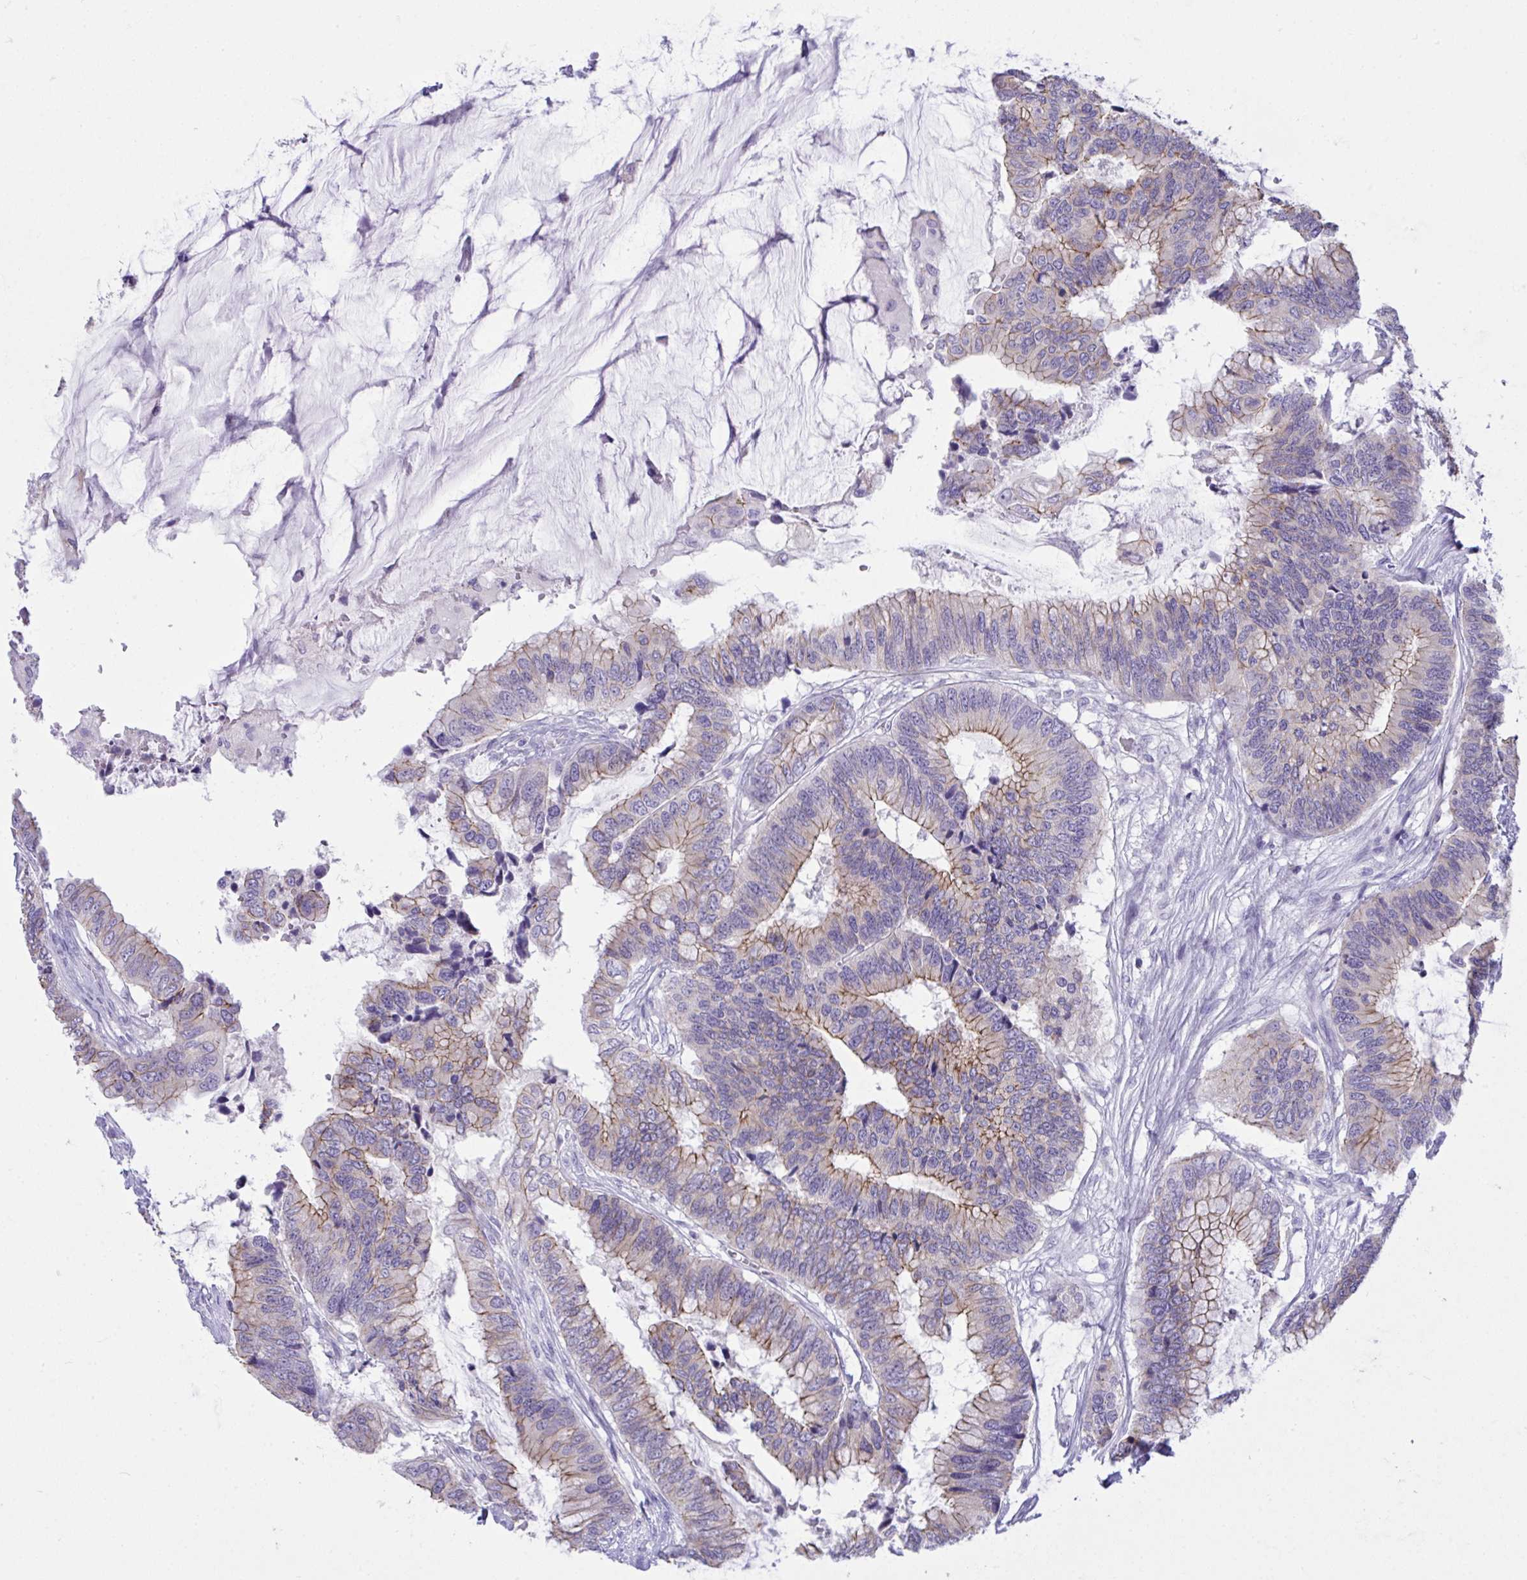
{"staining": {"intensity": "weak", "quantity": "<25%", "location": "cytoplasmic/membranous"}, "tissue": "colorectal cancer", "cell_type": "Tumor cells", "image_type": "cancer", "snomed": [{"axis": "morphology", "description": "Adenocarcinoma, NOS"}, {"axis": "topography", "description": "Rectum"}], "caption": "Immunohistochemistry (IHC) of colorectal cancer (adenocarcinoma) displays no expression in tumor cells.", "gene": "GLB1L2", "patient": {"sex": "female", "age": 59}}